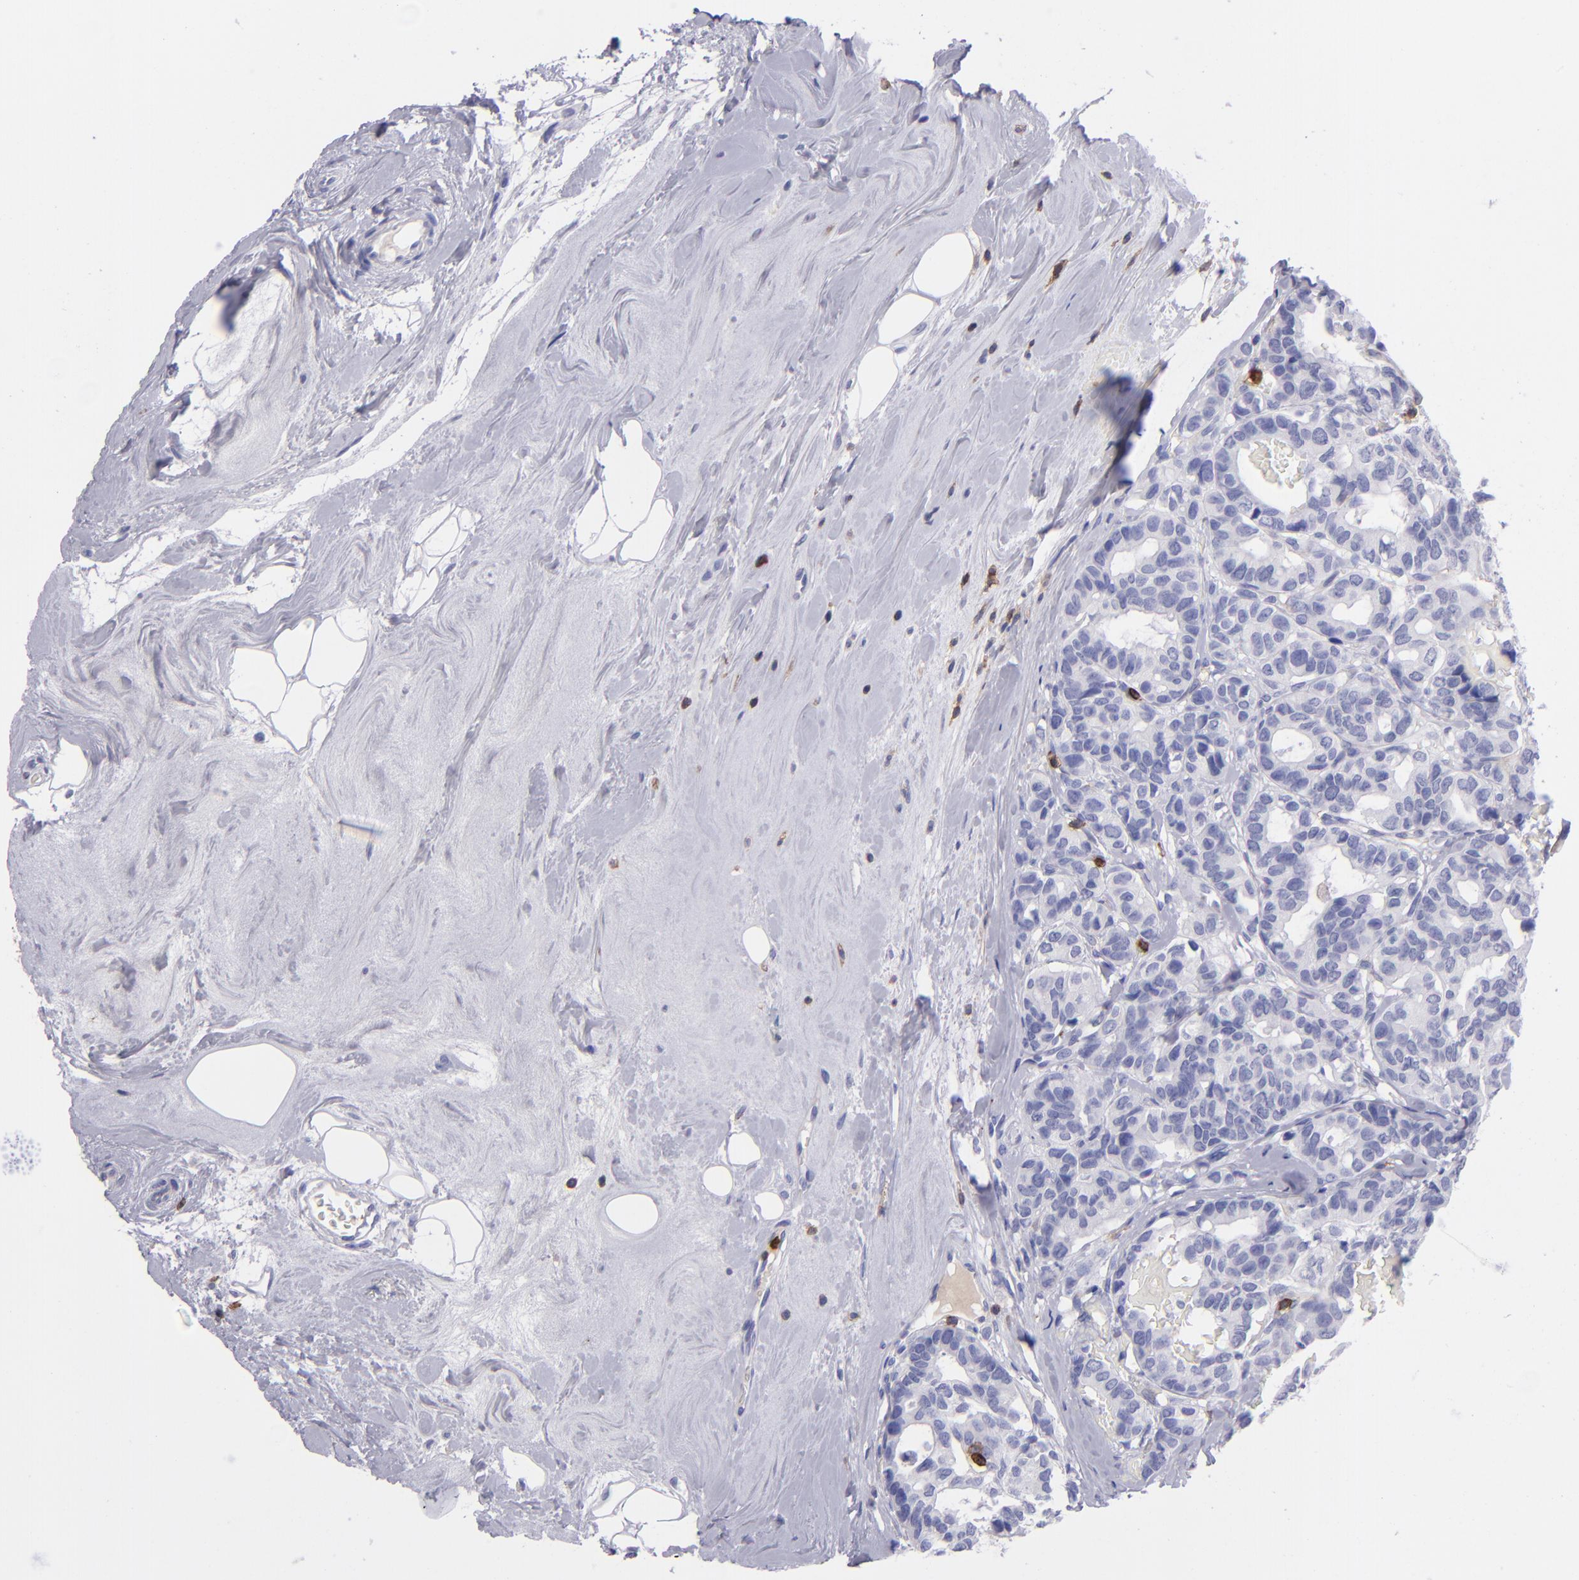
{"staining": {"intensity": "negative", "quantity": "none", "location": "none"}, "tissue": "breast cancer", "cell_type": "Tumor cells", "image_type": "cancer", "snomed": [{"axis": "morphology", "description": "Duct carcinoma"}, {"axis": "topography", "description": "Breast"}], "caption": "The micrograph demonstrates no significant staining in tumor cells of infiltrating ductal carcinoma (breast).", "gene": "ICAM3", "patient": {"sex": "female", "age": 69}}